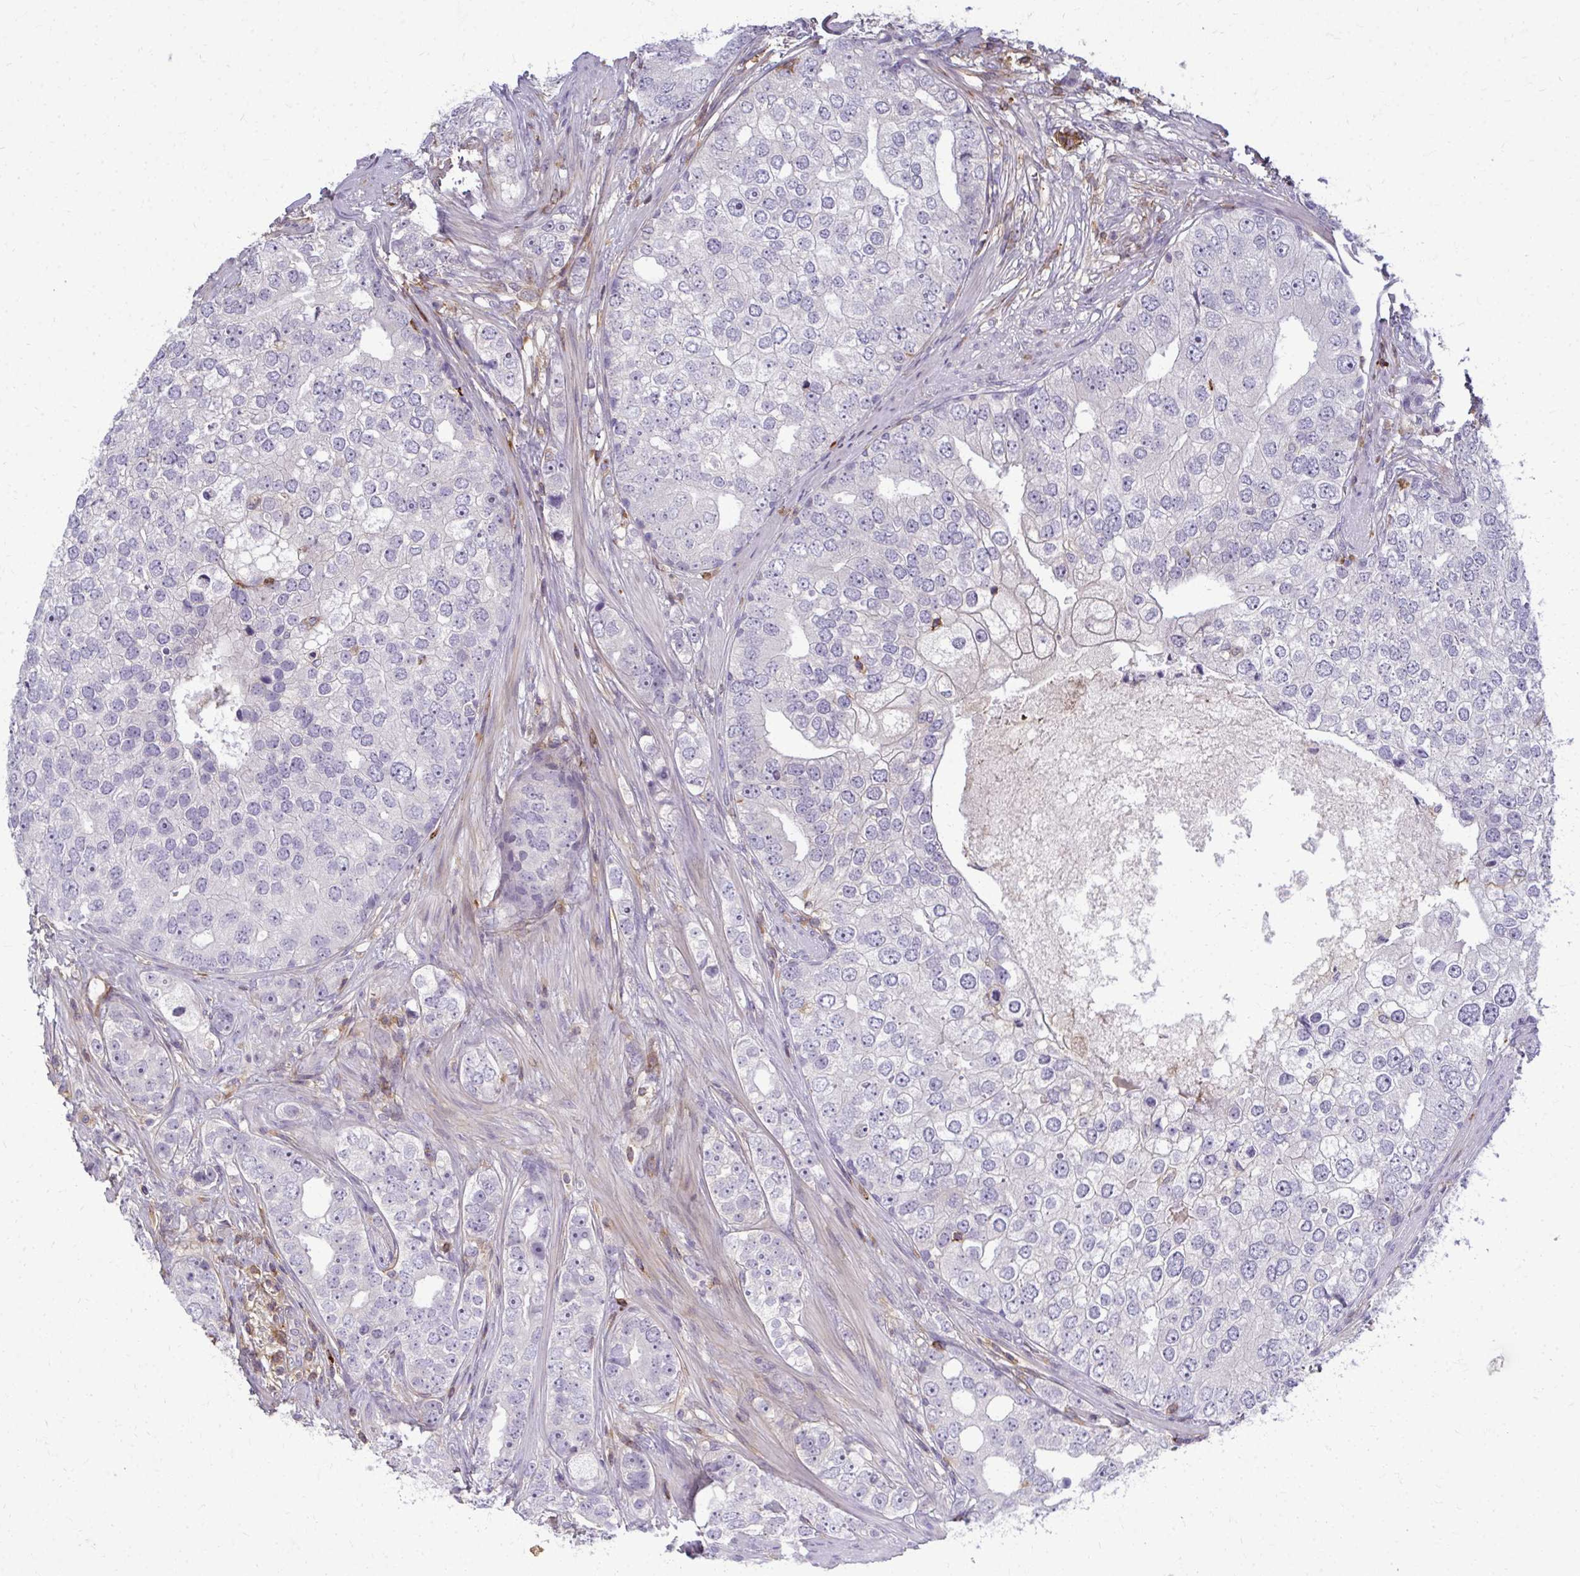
{"staining": {"intensity": "negative", "quantity": "none", "location": "none"}, "tissue": "prostate cancer", "cell_type": "Tumor cells", "image_type": "cancer", "snomed": [{"axis": "morphology", "description": "Adenocarcinoma, High grade"}, {"axis": "topography", "description": "Prostate"}], "caption": "Immunohistochemistry image of neoplastic tissue: human prostate high-grade adenocarcinoma stained with DAB reveals no significant protein positivity in tumor cells.", "gene": "AP5M1", "patient": {"sex": "male", "age": 60}}